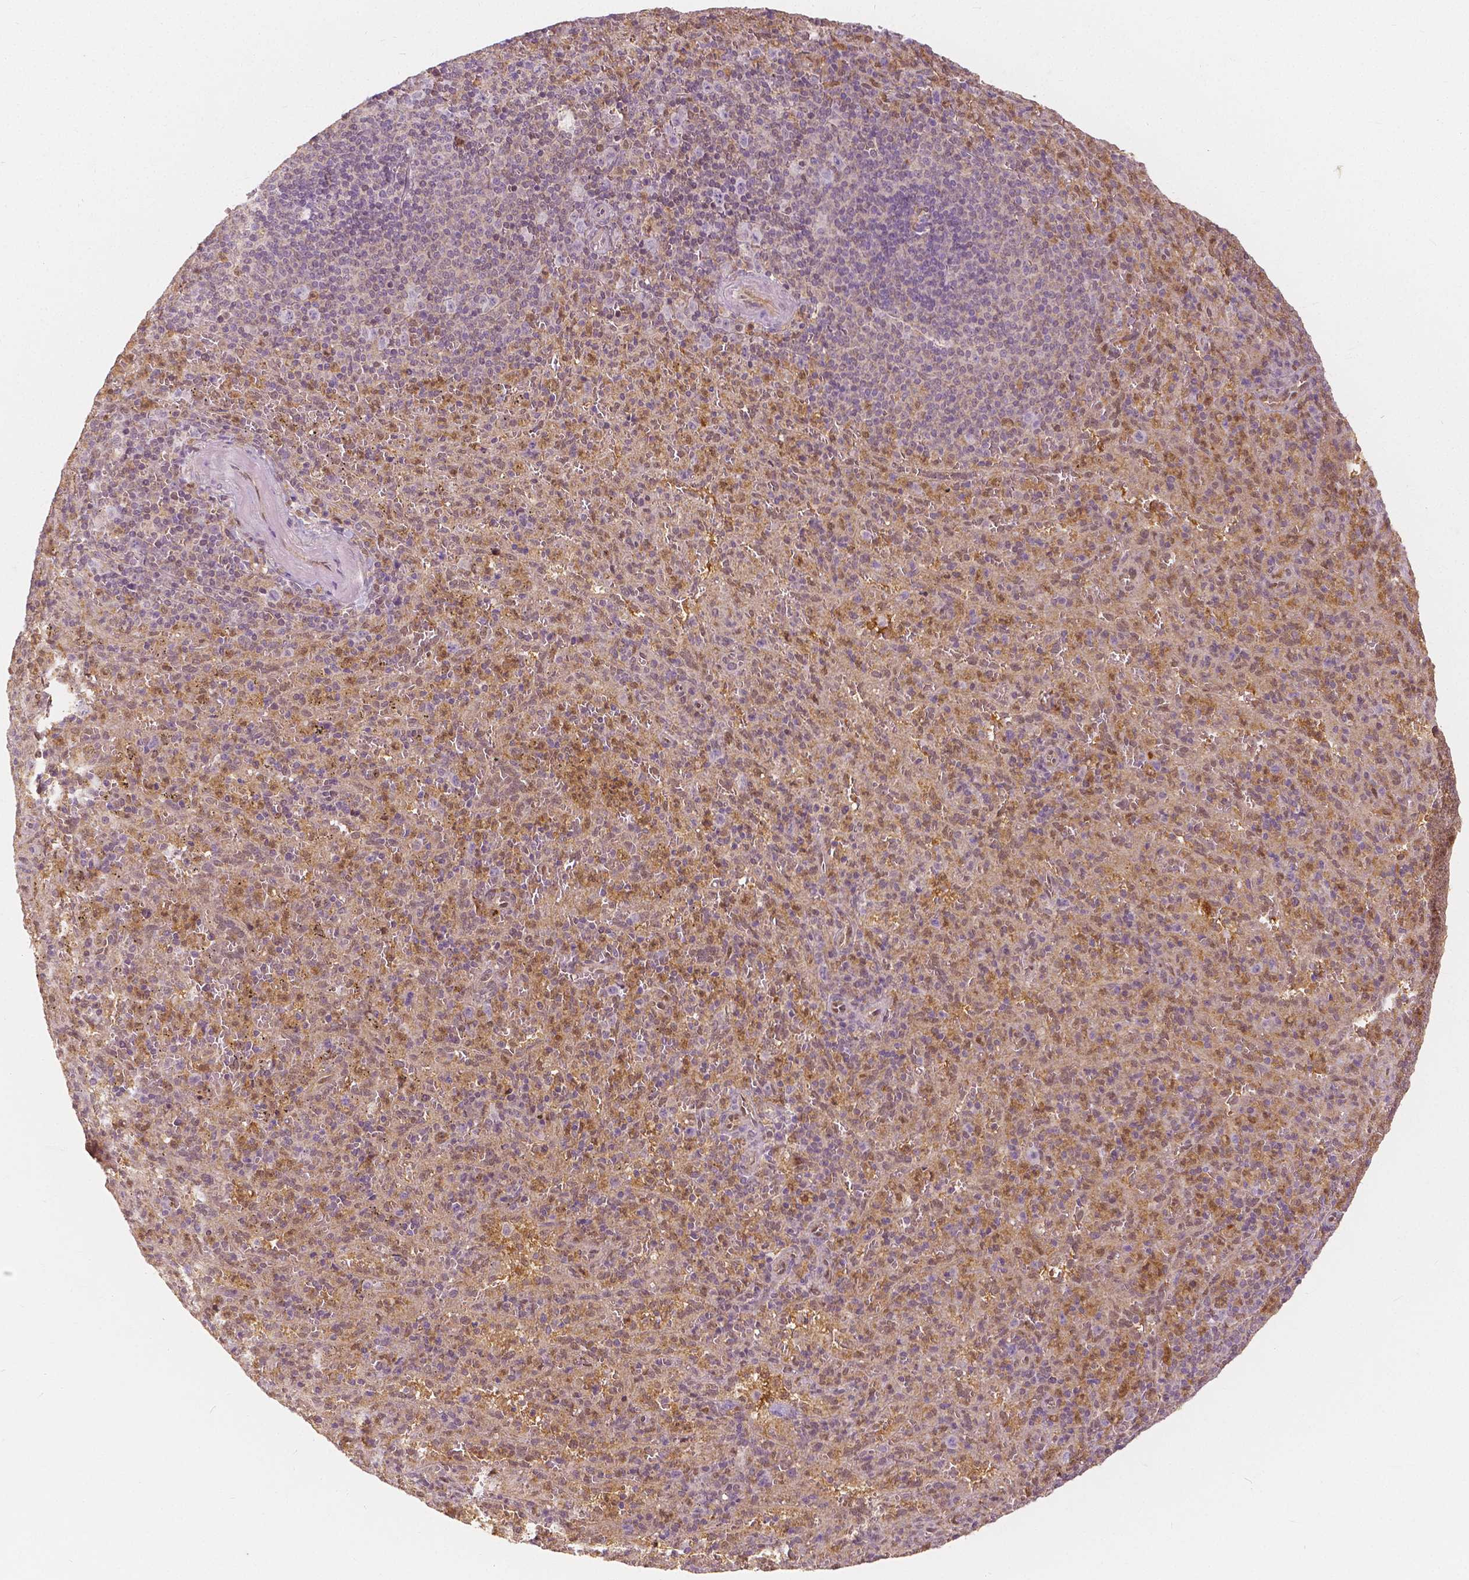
{"staining": {"intensity": "weak", "quantity": "25%-75%", "location": "cytoplasmic/membranous,nuclear"}, "tissue": "spleen", "cell_type": "Cells in red pulp", "image_type": "normal", "snomed": [{"axis": "morphology", "description": "Normal tissue, NOS"}, {"axis": "topography", "description": "Spleen"}], "caption": "The immunohistochemical stain shows weak cytoplasmic/membranous,nuclear positivity in cells in red pulp of normal spleen. Immunohistochemistry (ihc) stains the protein in brown and the nuclei are stained blue.", "gene": "NAPRT", "patient": {"sex": "male", "age": 57}}